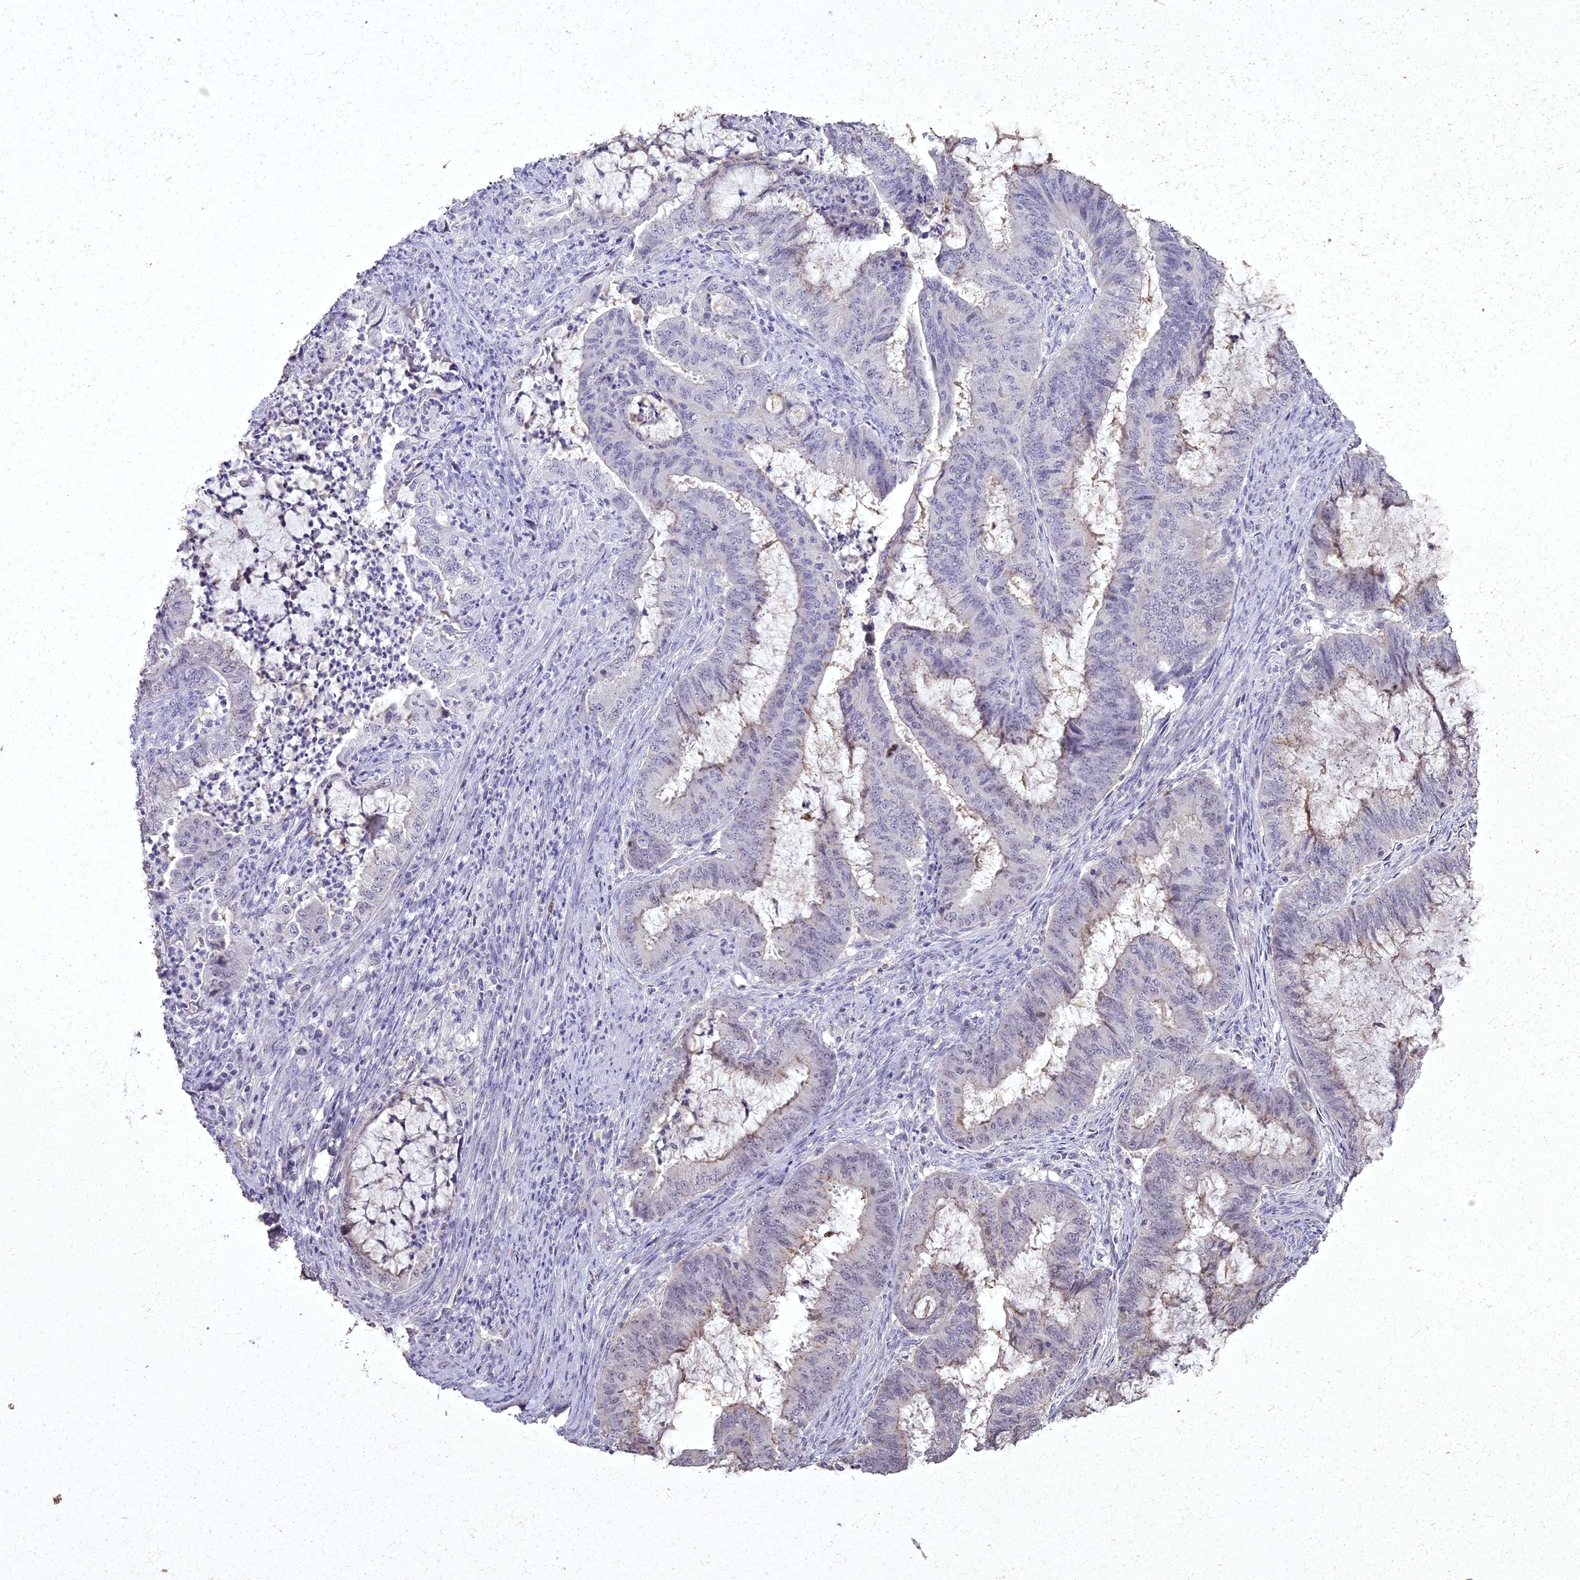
{"staining": {"intensity": "moderate", "quantity": "<25%", "location": "cytoplasmic/membranous"}, "tissue": "endometrial cancer", "cell_type": "Tumor cells", "image_type": "cancer", "snomed": [{"axis": "morphology", "description": "Adenocarcinoma, NOS"}, {"axis": "topography", "description": "Endometrium"}], "caption": "IHC staining of adenocarcinoma (endometrial), which demonstrates low levels of moderate cytoplasmic/membranous expression in about <25% of tumor cells indicating moderate cytoplasmic/membranous protein expression. The staining was performed using DAB (brown) for protein detection and nuclei were counterstained in hematoxylin (blue).", "gene": "ING5", "patient": {"sex": "female", "age": 51}}